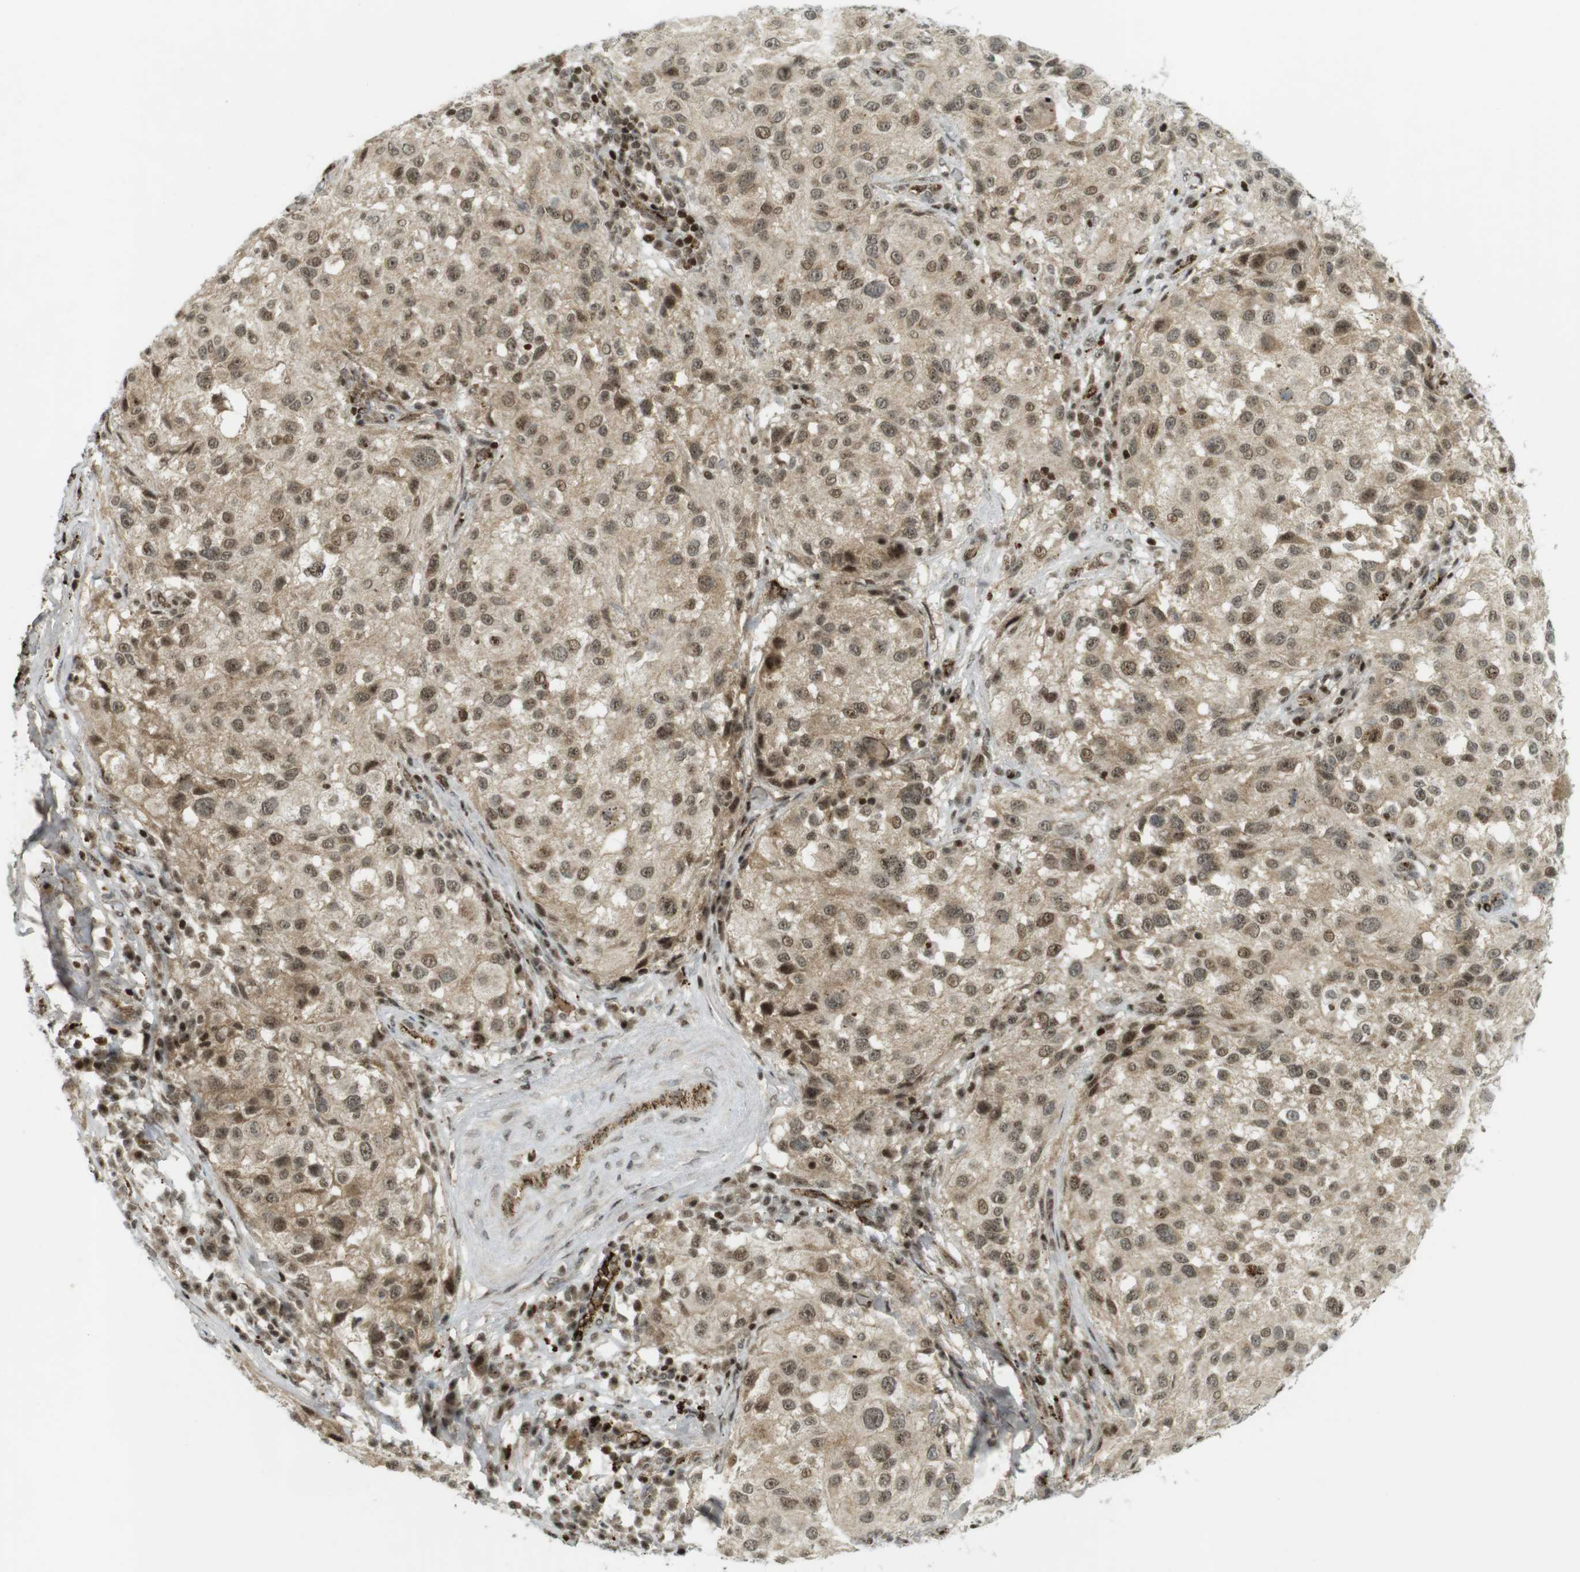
{"staining": {"intensity": "moderate", "quantity": ">75%", "location": "cytoplasmic/membranous,nuclear"}, "tissue": "melanoma", "cell_type": "Tumor cells", "image_type": "cancer", "snomed": [{"axis": "morphology", "description": "Necrosis, NOS"}, {"axis": "morphology", "description": "Malignant melanoma, NOS"}, {"axis": "topography", "description": "Skin"}], "caption": "Protein staining demonstrates moderate cytoplasmic/membranous and nuclear expression in about >75% of tumor cells in melanoma.", "gene": "PPP1R13B", "patient": {"sex": "female", "age": 87}}